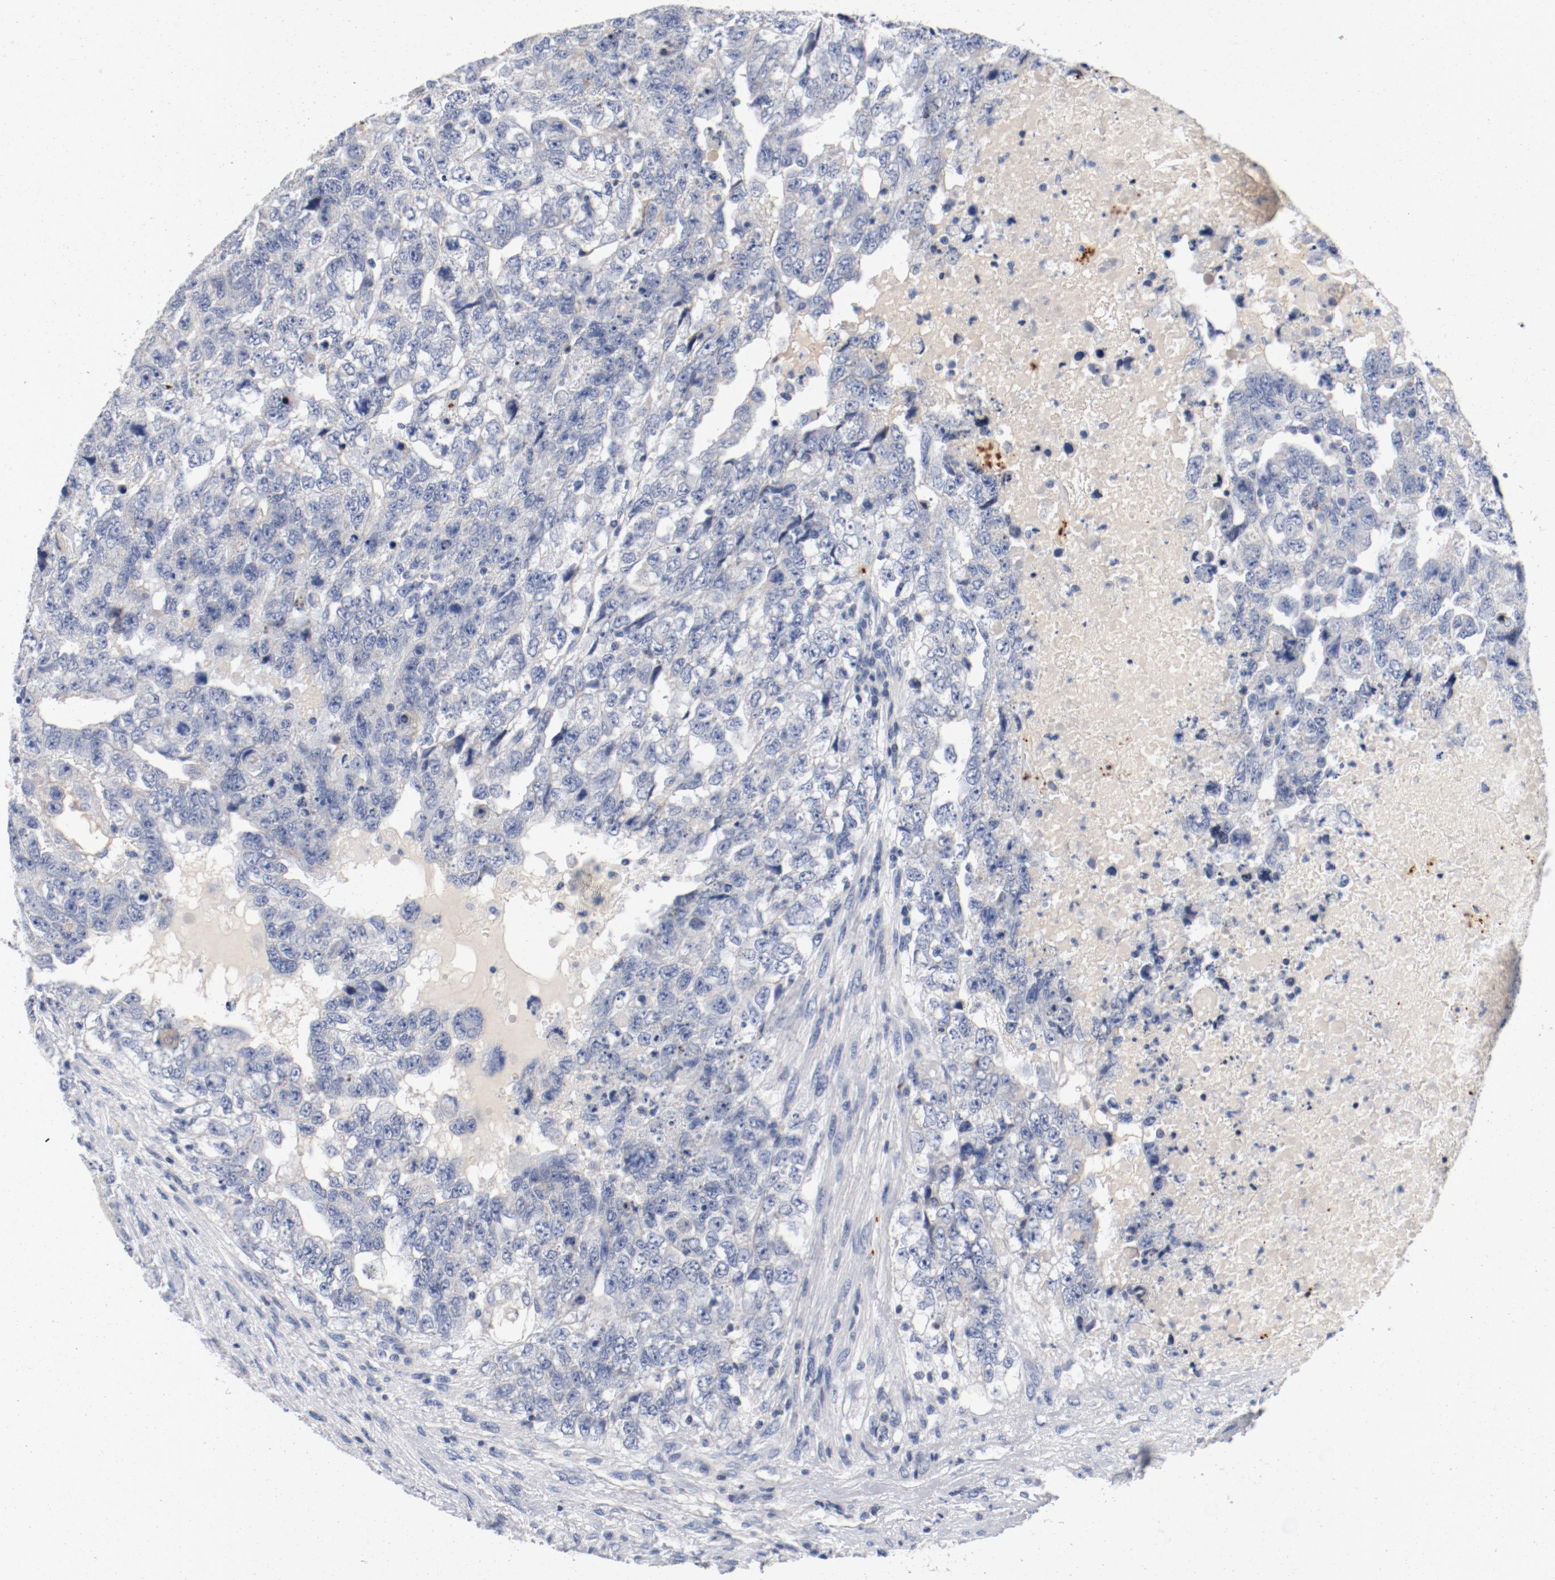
{"staining": {"intensity": "weak", "quantity": "<25%", "location": "cytoplasmic/membranous"}, "tissue": "testis cancer", "cell_type": "Tumor cells", "image_type": "cancer", "snomed": [{"axis": "morphology", "description": "Carcinoma, Embryonal, NOS"}, {"axis": "topography", "description": "Testis"}], "caption": "IHC of embryonal carcinoma (testis) reveals no staining in tumor cells. The staining is performed using DAB (3,3'-diaminobenzidine) brown chromogen with nuclei counter-stained in using hematoxylin.", "gene": "PIM1", "patient": {"sex": "male", "age": 36}}